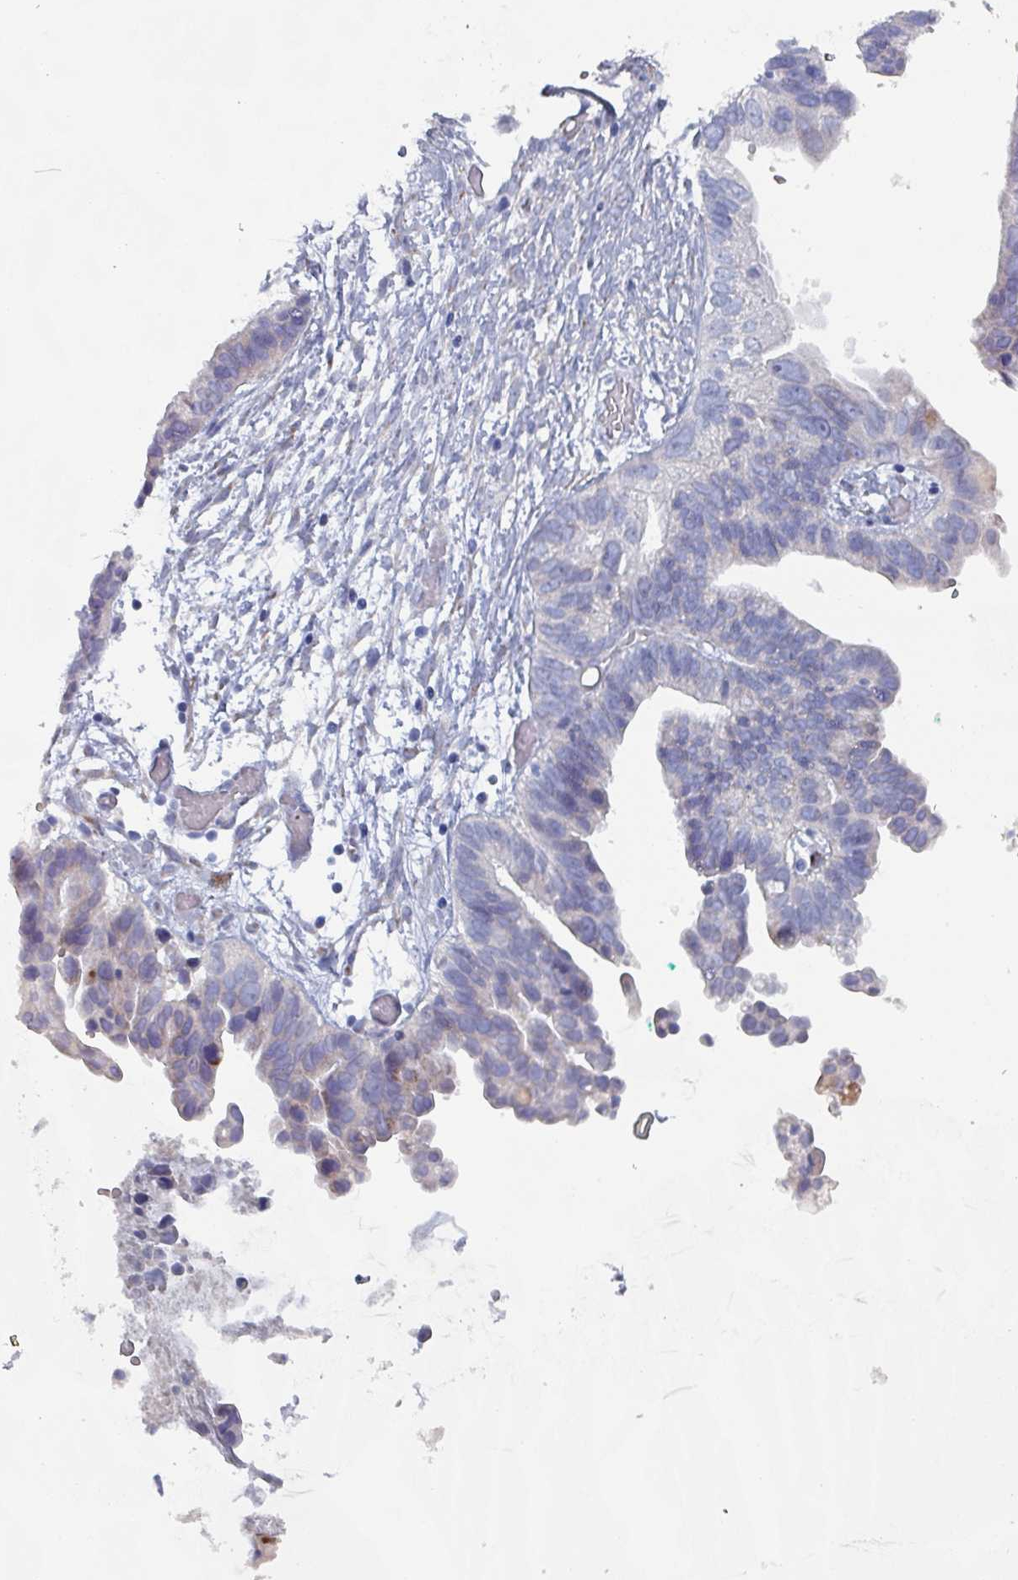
{"staining": {"intensity": "negative", "quantity": "none", "location": "none"}, "tissue": "ovarian cancer", "cell_type": "Tumor cells", "image_type": "cancer", "snomed": [{"axis": "morphology", "description": "Cystadenocarcinoma, serous, NOS"}, {"axis": "topography", "description": "Ovary"}], "caption": "Immunohistochemistry (IHC) of human ovarian cancer shows no staining in tumor cells.", "gene": "DRD5", "patient": {"sex": "female", "age": 56}}